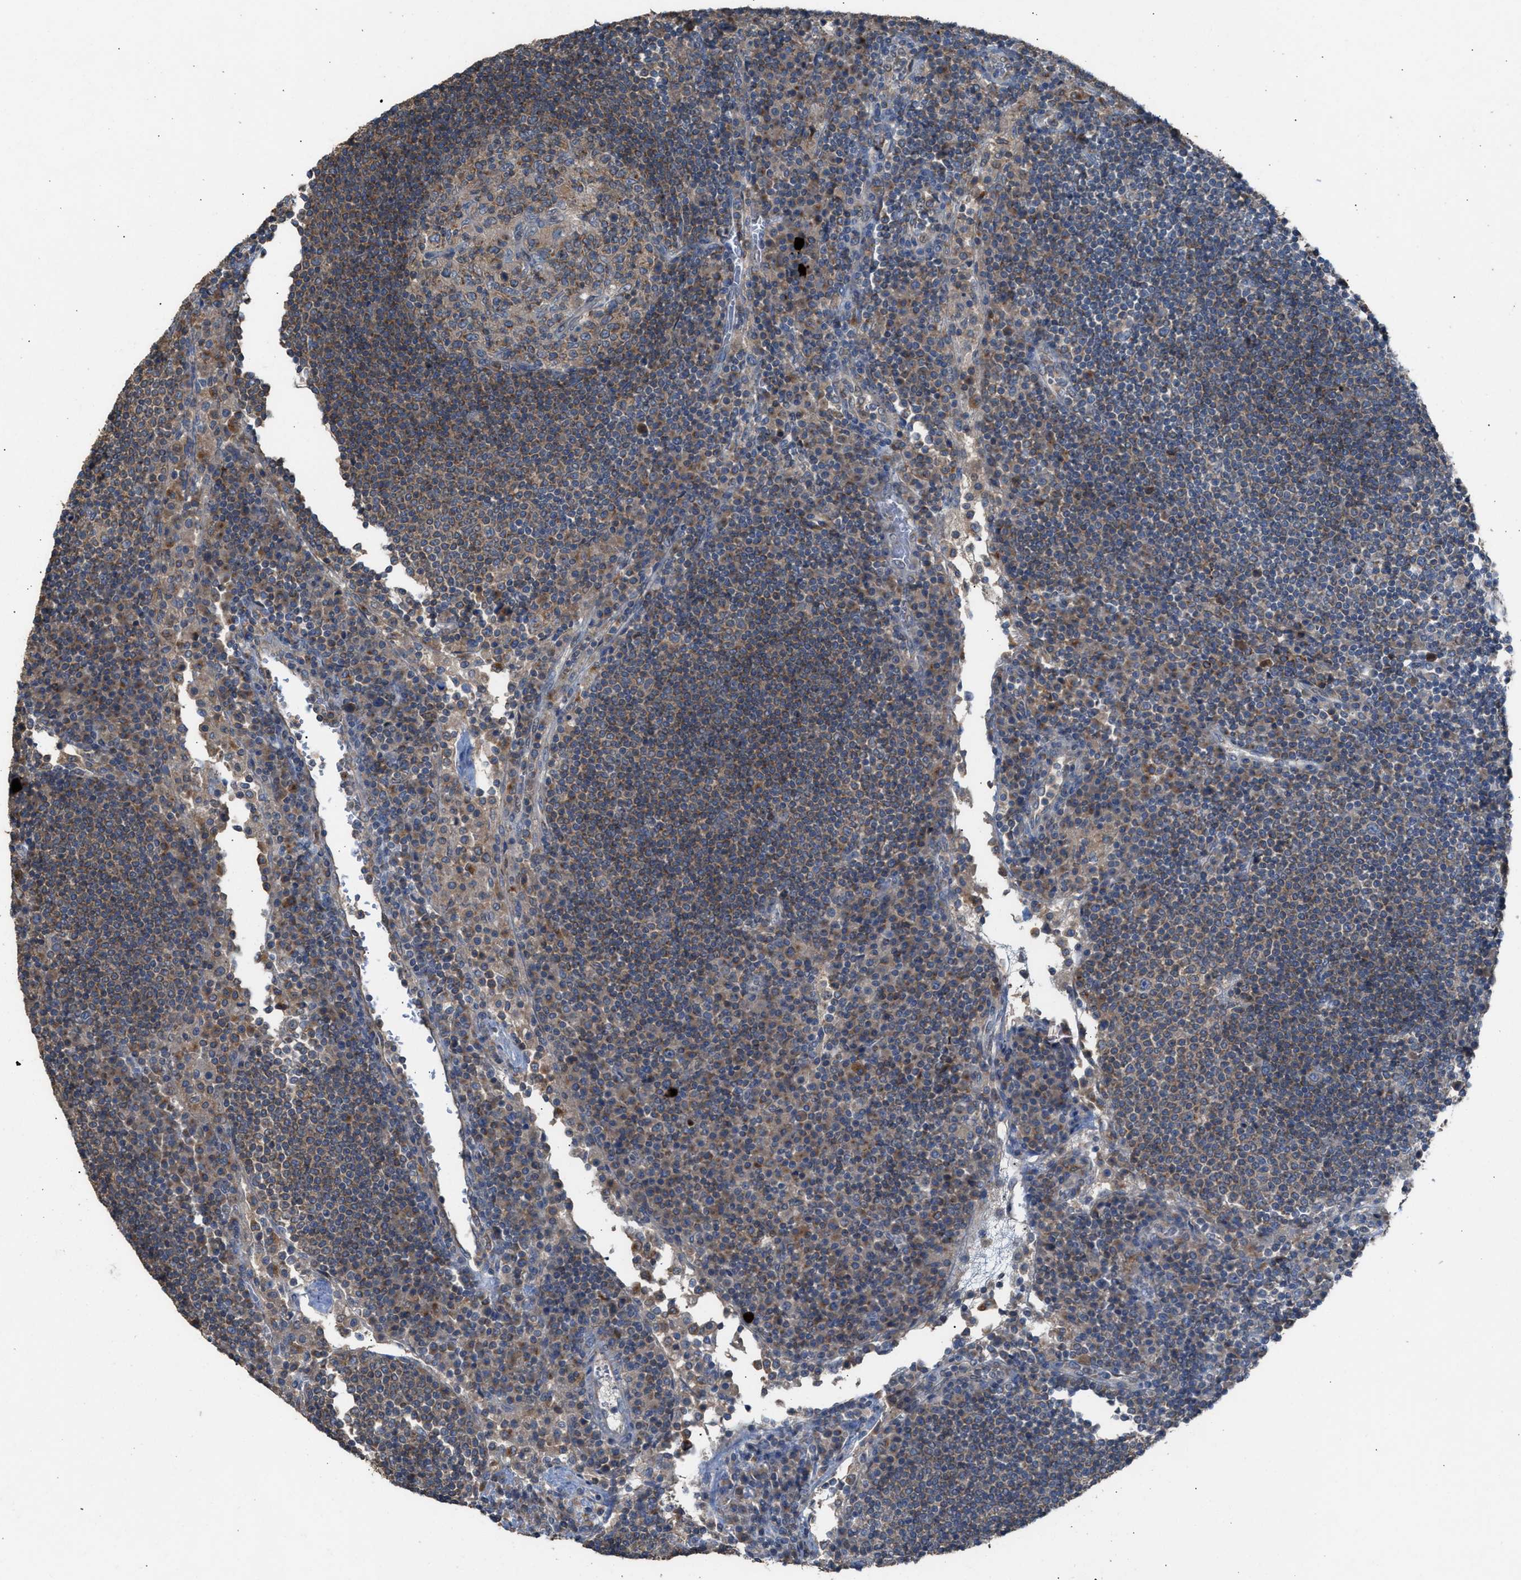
{"staining": {"intensity": "weak", "quantity": ">75%", "location": "cytoplasmic/membranous"}, "tissue": "lymph node", "cell_type": "Germinal center cells", "image_type": "normal", "snomed": [{"axis": "morphology", "description": "Normal tissue, NOS"}, {"axis": "topography", "description": "Lymph node"}], "caption": "IHC of unremarkable lymph node demonstrates low levels of weak cytoplasmic/membranous positivity in about >75% of germinal center cells.", "gene": "TPK1", "patient": {"sex": "female", "age": 53}}